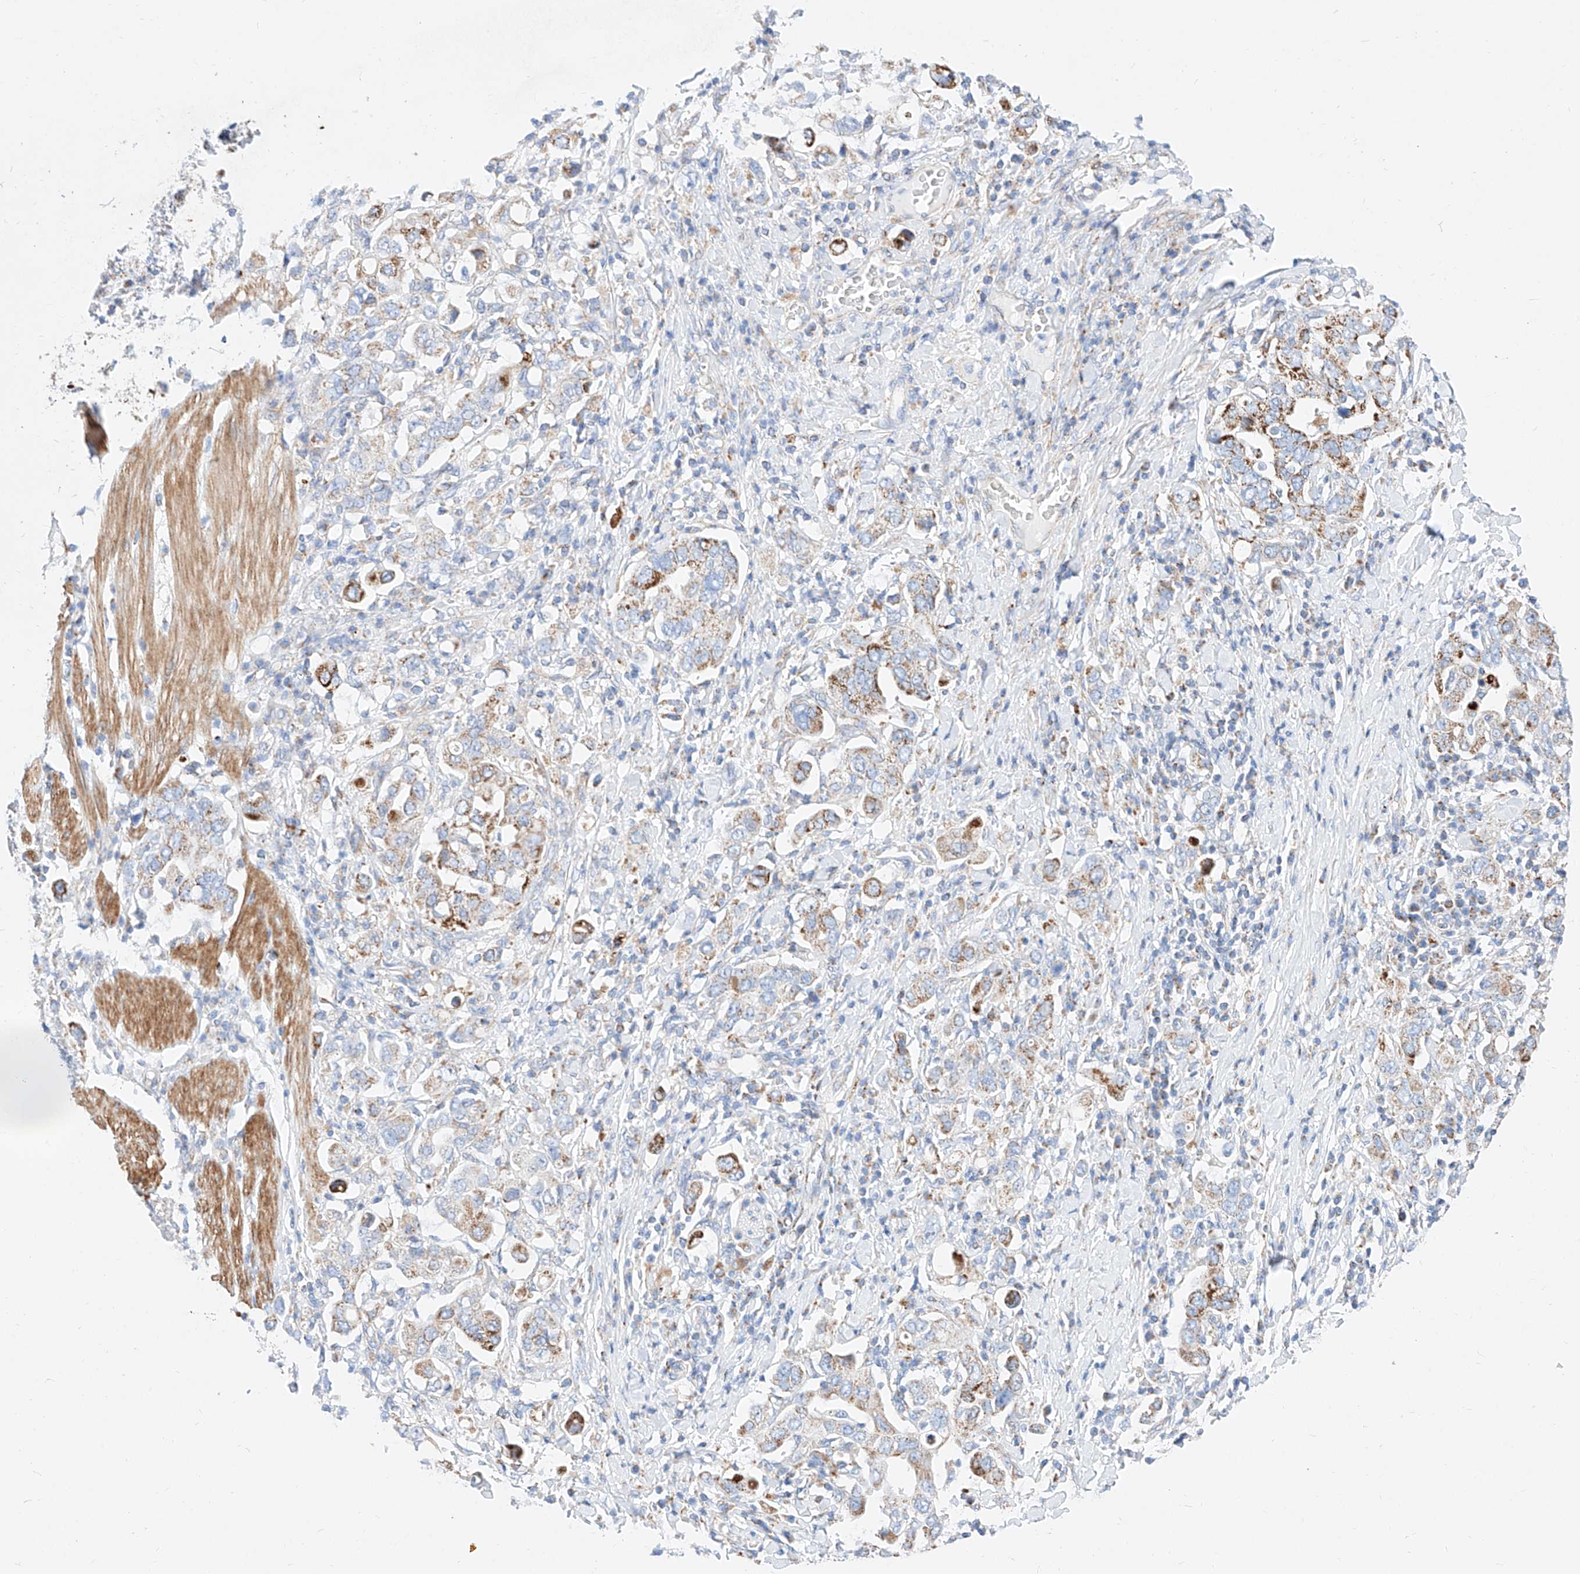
{"staining": {"intensity": "moderate", "quantity": "25%-75%", "location": "cytoplasmic/membranous"}, "tissue": "stomach cancer", "cell_type": "Tumor cells", "image_type": "cancer", "snomed": [{"axis": "morphology", "description": "Adenocarcinoma, NOS"}, {"axis": "topography", "description": "Stomach, upper"}], "caption": "Stomach cancer was stained to show a protein in brown. There is medium levels of moderate cytoplasmic/membranous expression in approximately 25%-75% of tumor cells. (DAB (3,3'-diaminobenzidine) IHC with brightfield microscopy, high magnification).", "gene": "C6orf62", "patient": {"sex": "male", "age": 62}}